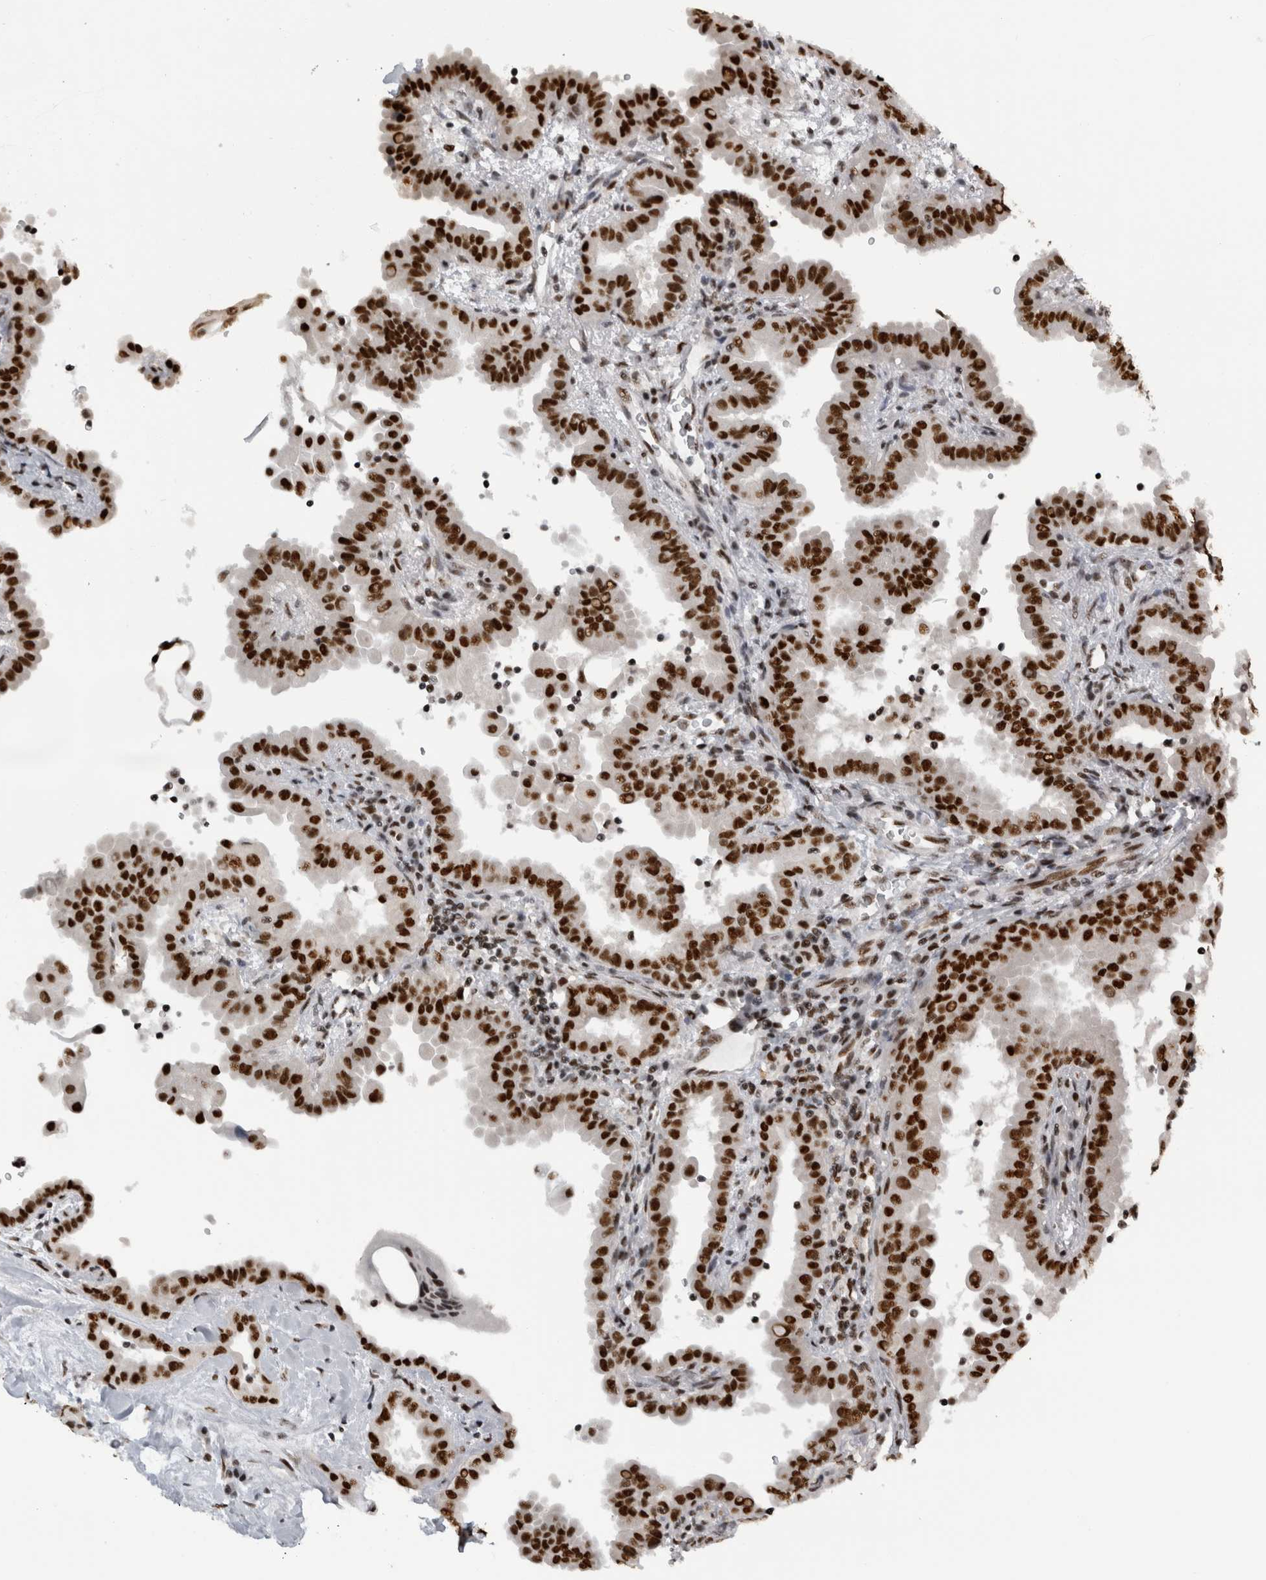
{"staining": {"intensity": "strong", "quantity": ">75%", "location": "nuclear"}, "tissue": "thyroid cancer", "cell_type": "Tumor cells", "image_type": "cancer", "snomed": [{"axis": "morphology", "description": "Papillary adenocarcinoma, NOS"}, {"axis": "topography", "description": "Thyroid gland"}], "caption": "Strong nuclear positivity for a protein is present in approximately >75% of tumor cells of thyroid cancer (papillary adenocarcinoma) using immunohistochemistry.", "gene": "ZSCAN2", "patient": {"sex": "male", "age": 33}}